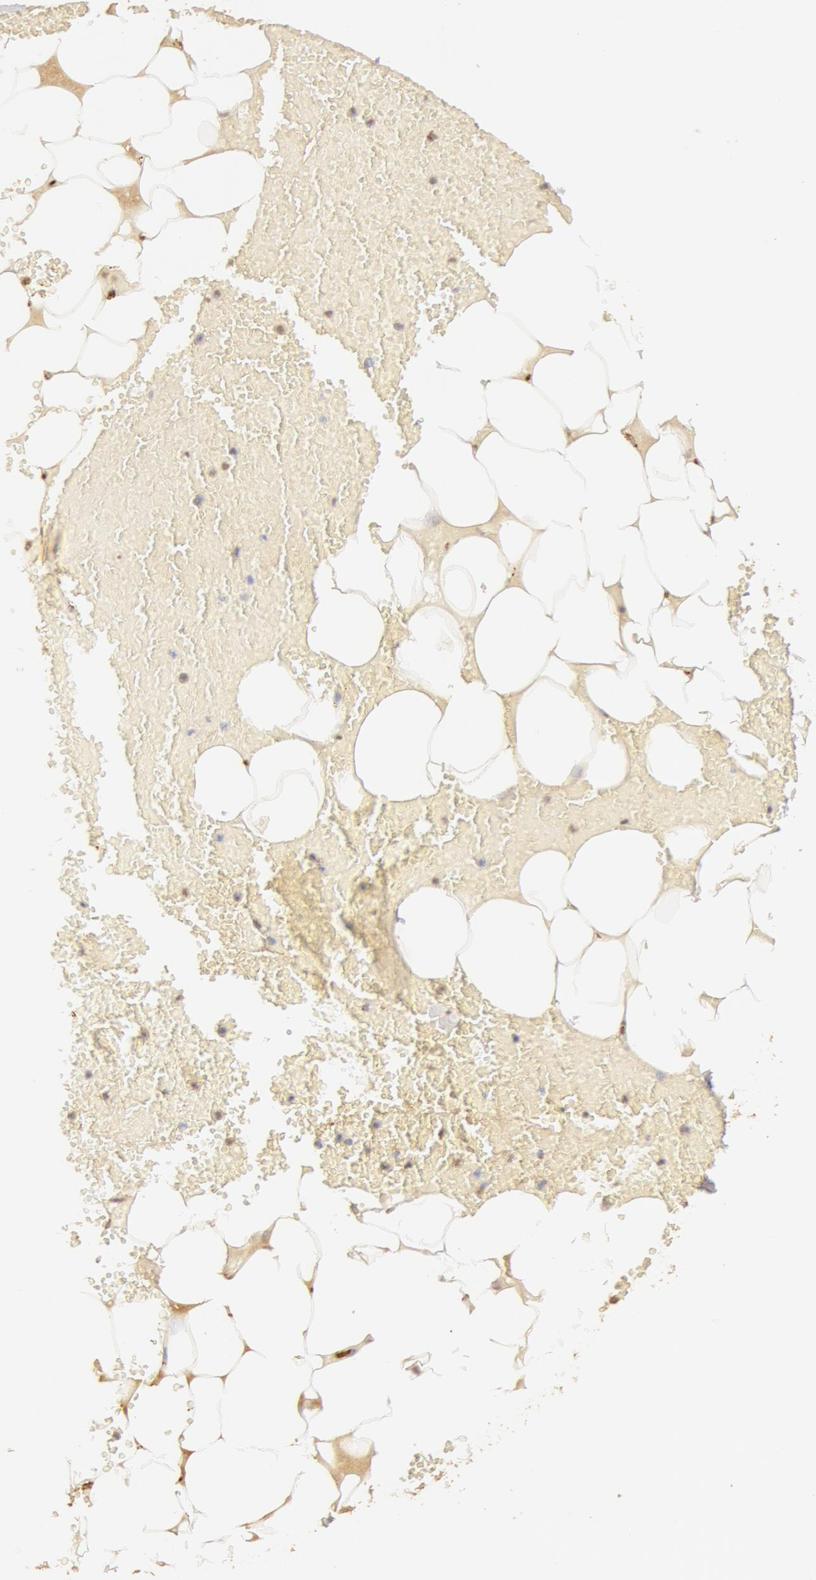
{"staining": {"intensity": "moderate", "quantity": "<25%", "location": "cytoplasmic/membranous"}, "tissue": "adipose tissue", "cell_type": "Adipocytes", "image_type": "normal", "snomed": [{"axis": "morphology", "description": "Normal tissue, NOS"}, {"axis": "morphology", "description": "Inflammation, NOS"}, {"axis": "topography", "description": "Lymph node"}, {"axis": "topography", "description": "Peripheral nerve tissue"}], "caption": "Immunohistochemical staining of normal adipose tissue displays moderate cytoplasmic/membranous protein staining in approximately <25% of adipocytes.", "gene": "VWF", "patient": {"sex": "male", "age": 52}}